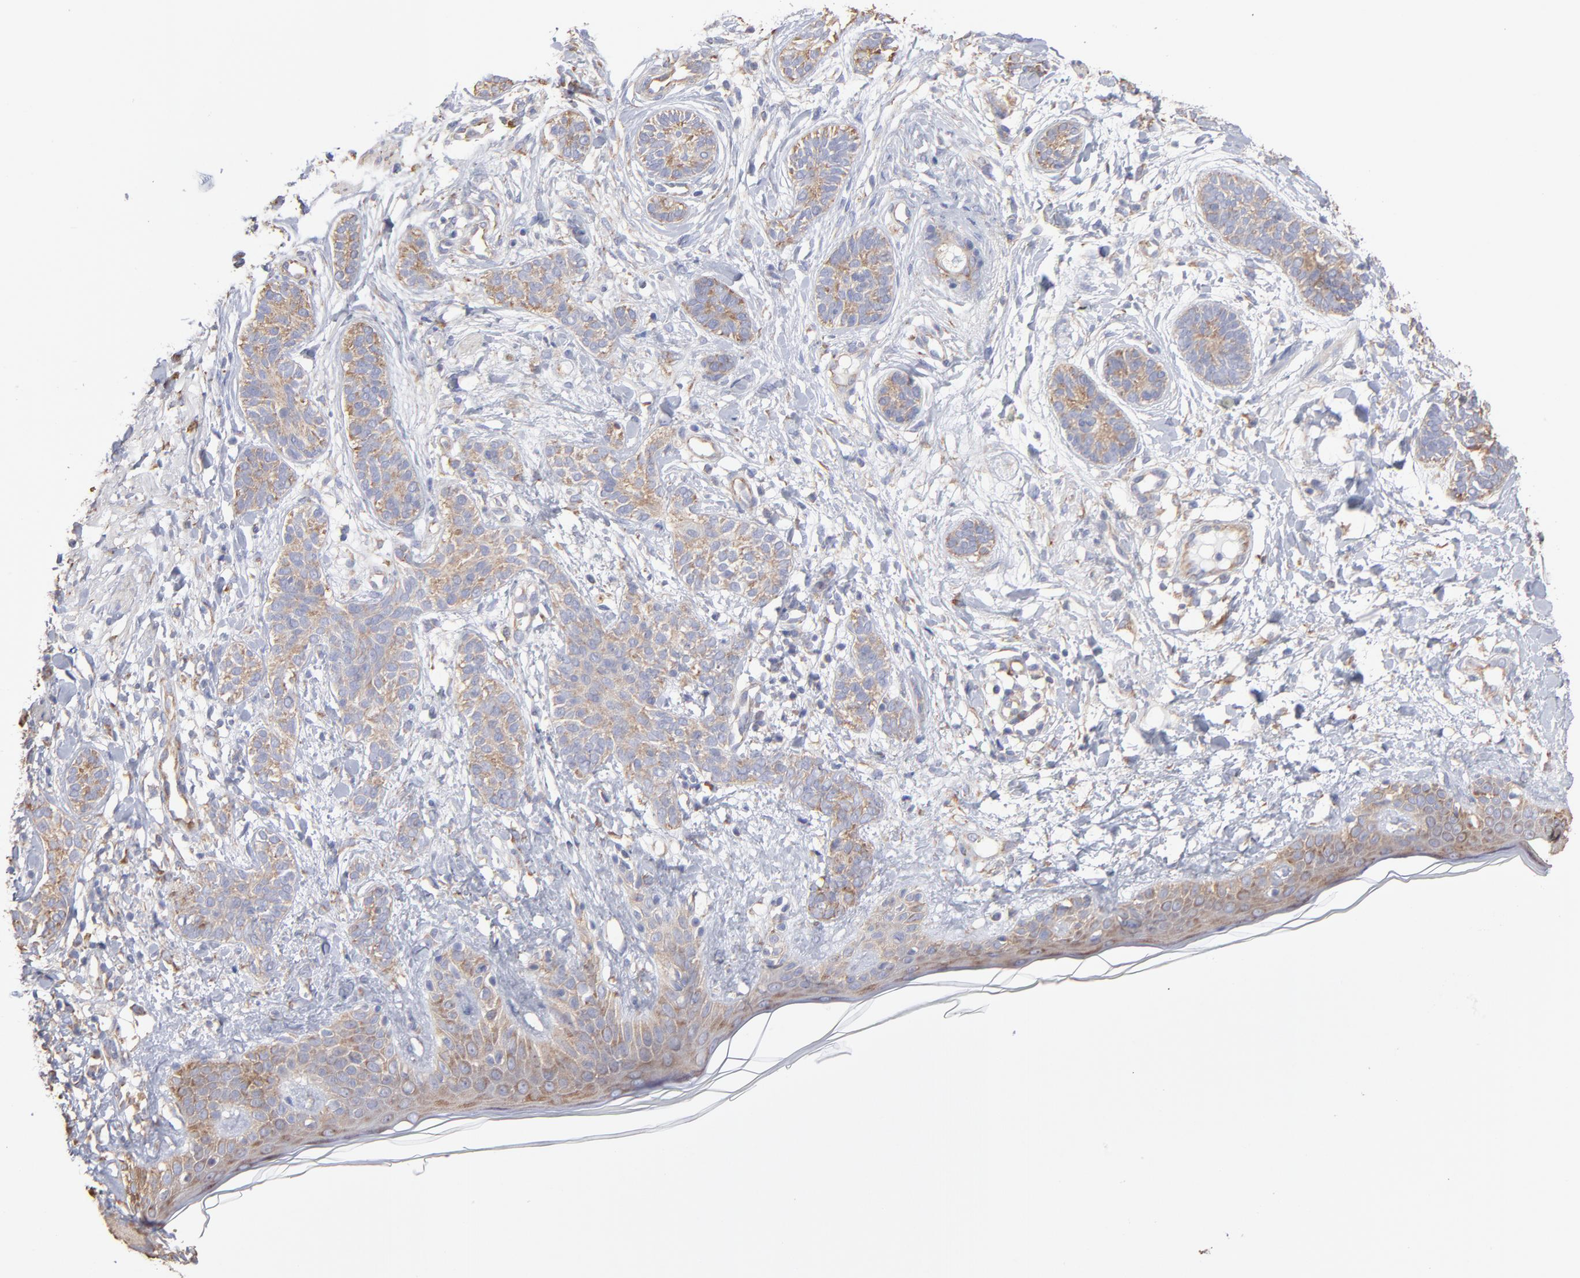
{"staining": {"intensity": "weak", "quantity": ">75%", "location": "cytoplasmic/membranous"}, "tissue": "skin cancer", "cell_type": "Tumor cells", "image_type": "cancer", "snomed": [{"axis": "morphology", "description": "Normal tissue, NOS"}, {"axis": "morphology", "description": "Basal cell carcinoma"}, {"axis": "topography", "description": "Skin"}], "caption": "Immunohistochemical staining of human basal cell carcinoma (skin) exhibits low levels of weak cytoplasmic/membranous staining in approximately >75% of tumor cells. The protein of interest is stained brown, and the nuclei are stained in blue (DAB (3,3'-diaminobenzidine) IHC with brightfield microscopy, high magnification).", "gene": "RPL3", "patient": {"sex": "male", "age": 63}}